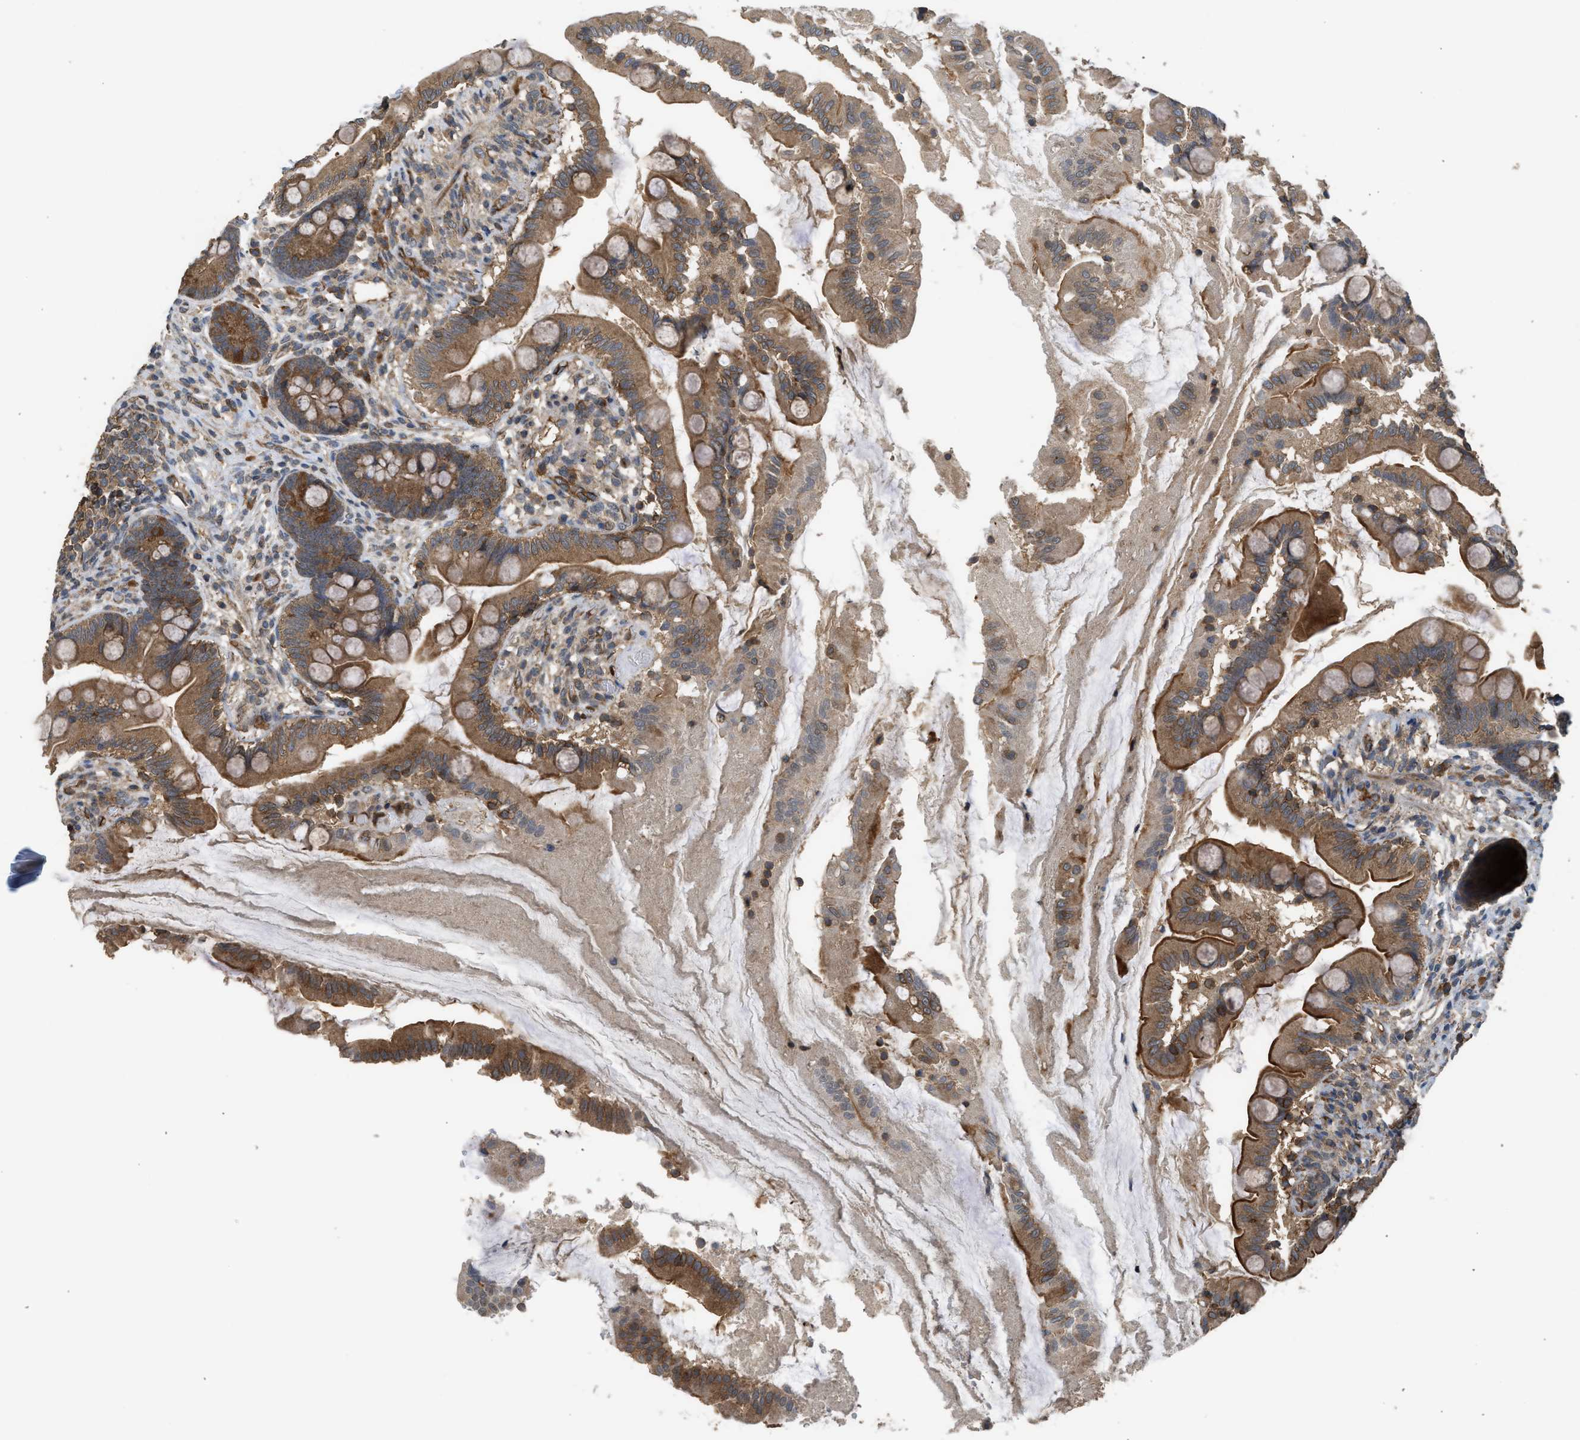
{"staining": {"intensity": "strong", "quantity": ">75%", "location": "cytoplasmic/membranous"}, "tissue": "small intestine", "cell_type": "Glandular cells", "image_type": "normal", "snomed": [{"axis": "morphology", "description": "Normal tissue, NOS"}, {"axis": "topography", "description": "Small intestine"}], "caption": "An IHC photomicrograph of benign tissue is shown. Protein staining in brown labels strong cytoplasmic/membranous positivity in small intestine within glandular cells.", "gene": "HIP1R", "patient": {"sex": "female", "age": 56}}